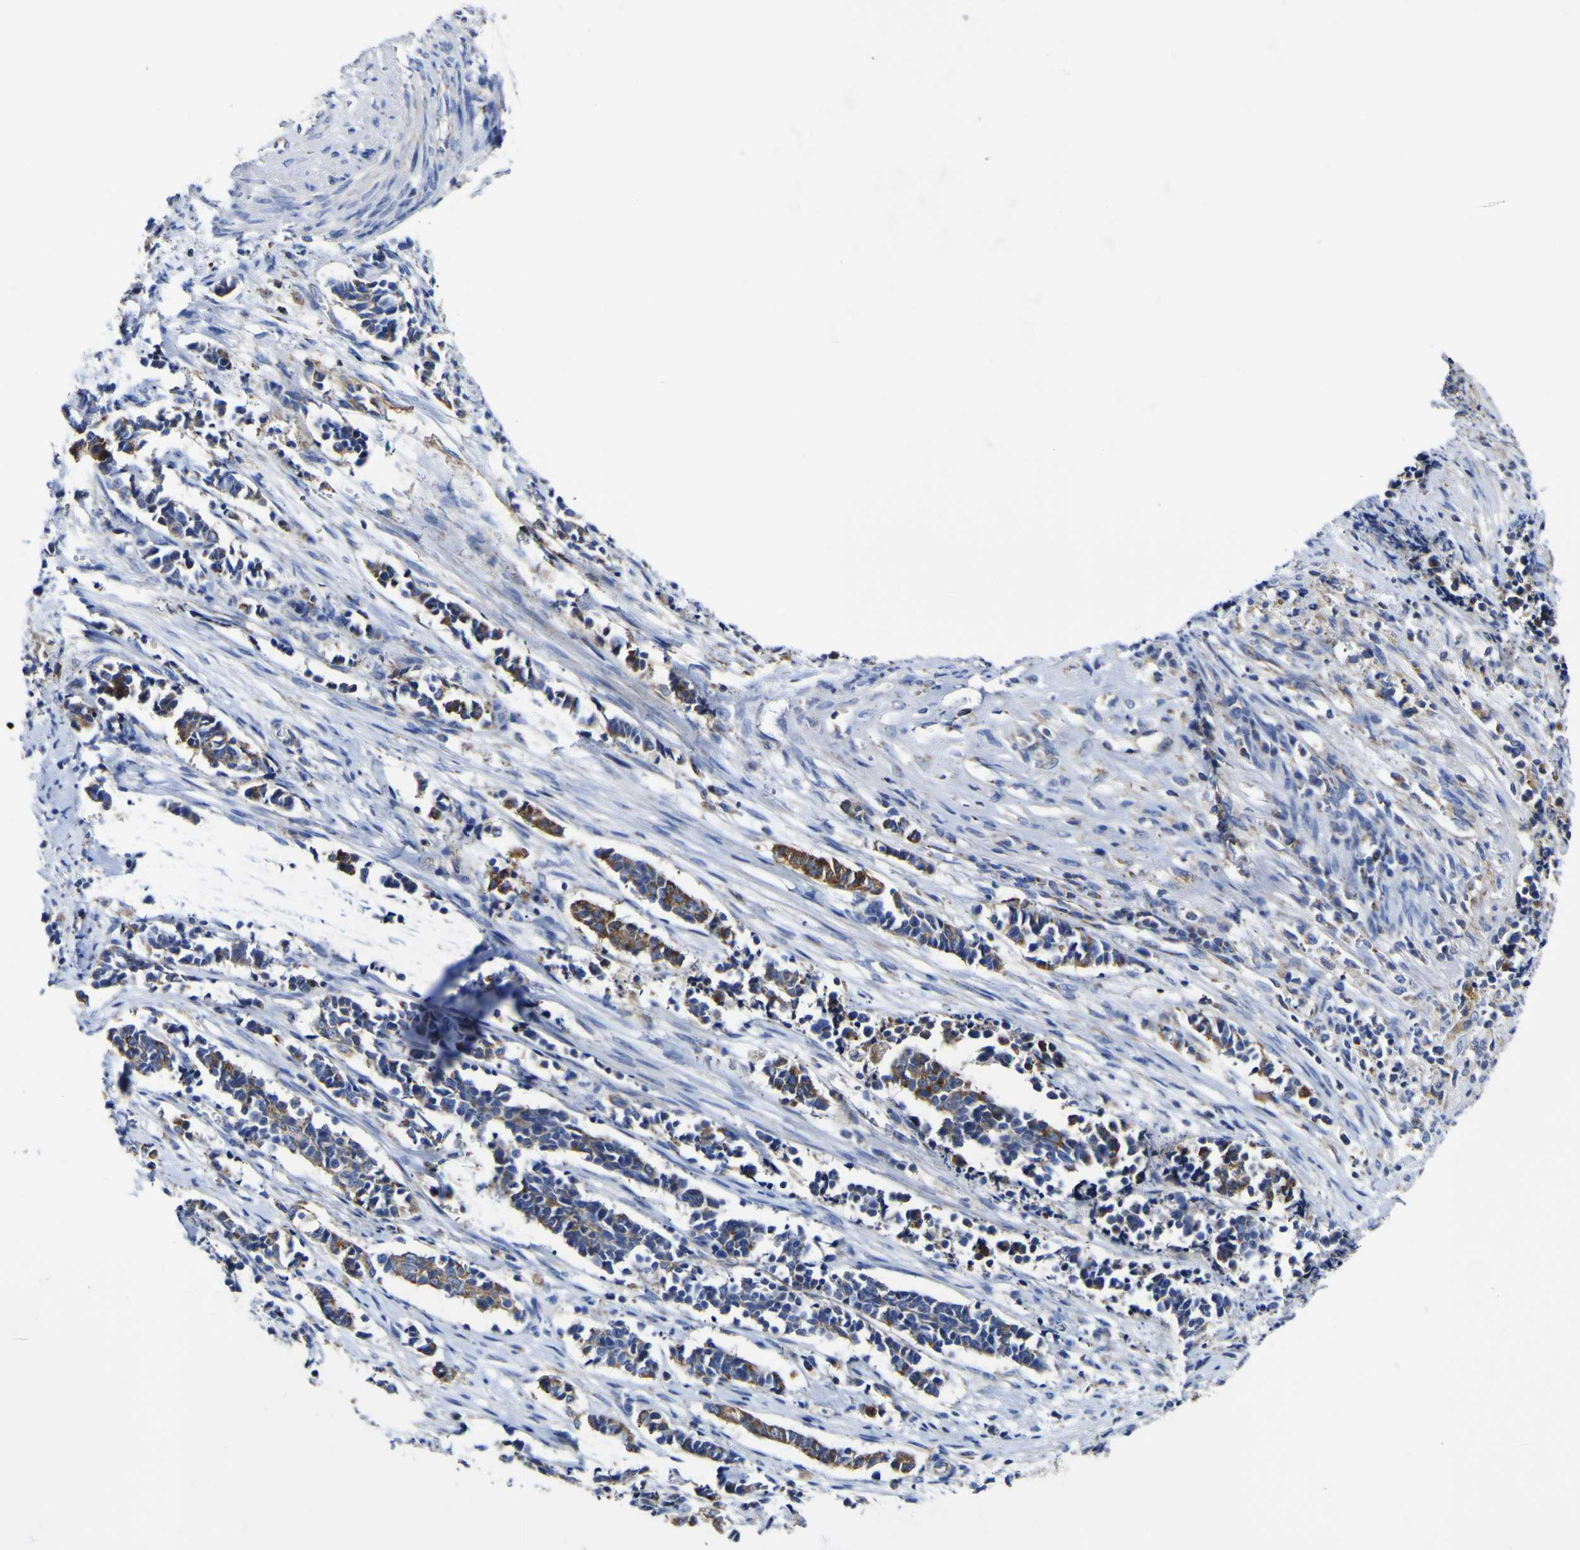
{"staining": {"intensity": "moderate", "quantity": ">75%", "location": "cytoplasmic/membranous"}, "tissue": "cervical cancer", "cell_type": "Tumor cells", "image_type": "cancer", "snomed": [{"axis": "morphology", "description": "Normal tissue, NOS"}, {"axis": "morphology", "description": "Squamous cell carcinoma, NOS"}, {"axis": "topography", "description": "Cervix"}], "caption": "Protein expression analysis of human cervical cancer (squamous cell carcinoma) reveals moderate cytoplasmic/membranous staining in about >75% of tumor cells. (DAB (3,3'-diaminobenzidine) = brown stain, brightfield microscopy at high magnification).", "gene": "CCDC90B", "patient": {"sex": "female", "age": 35}}